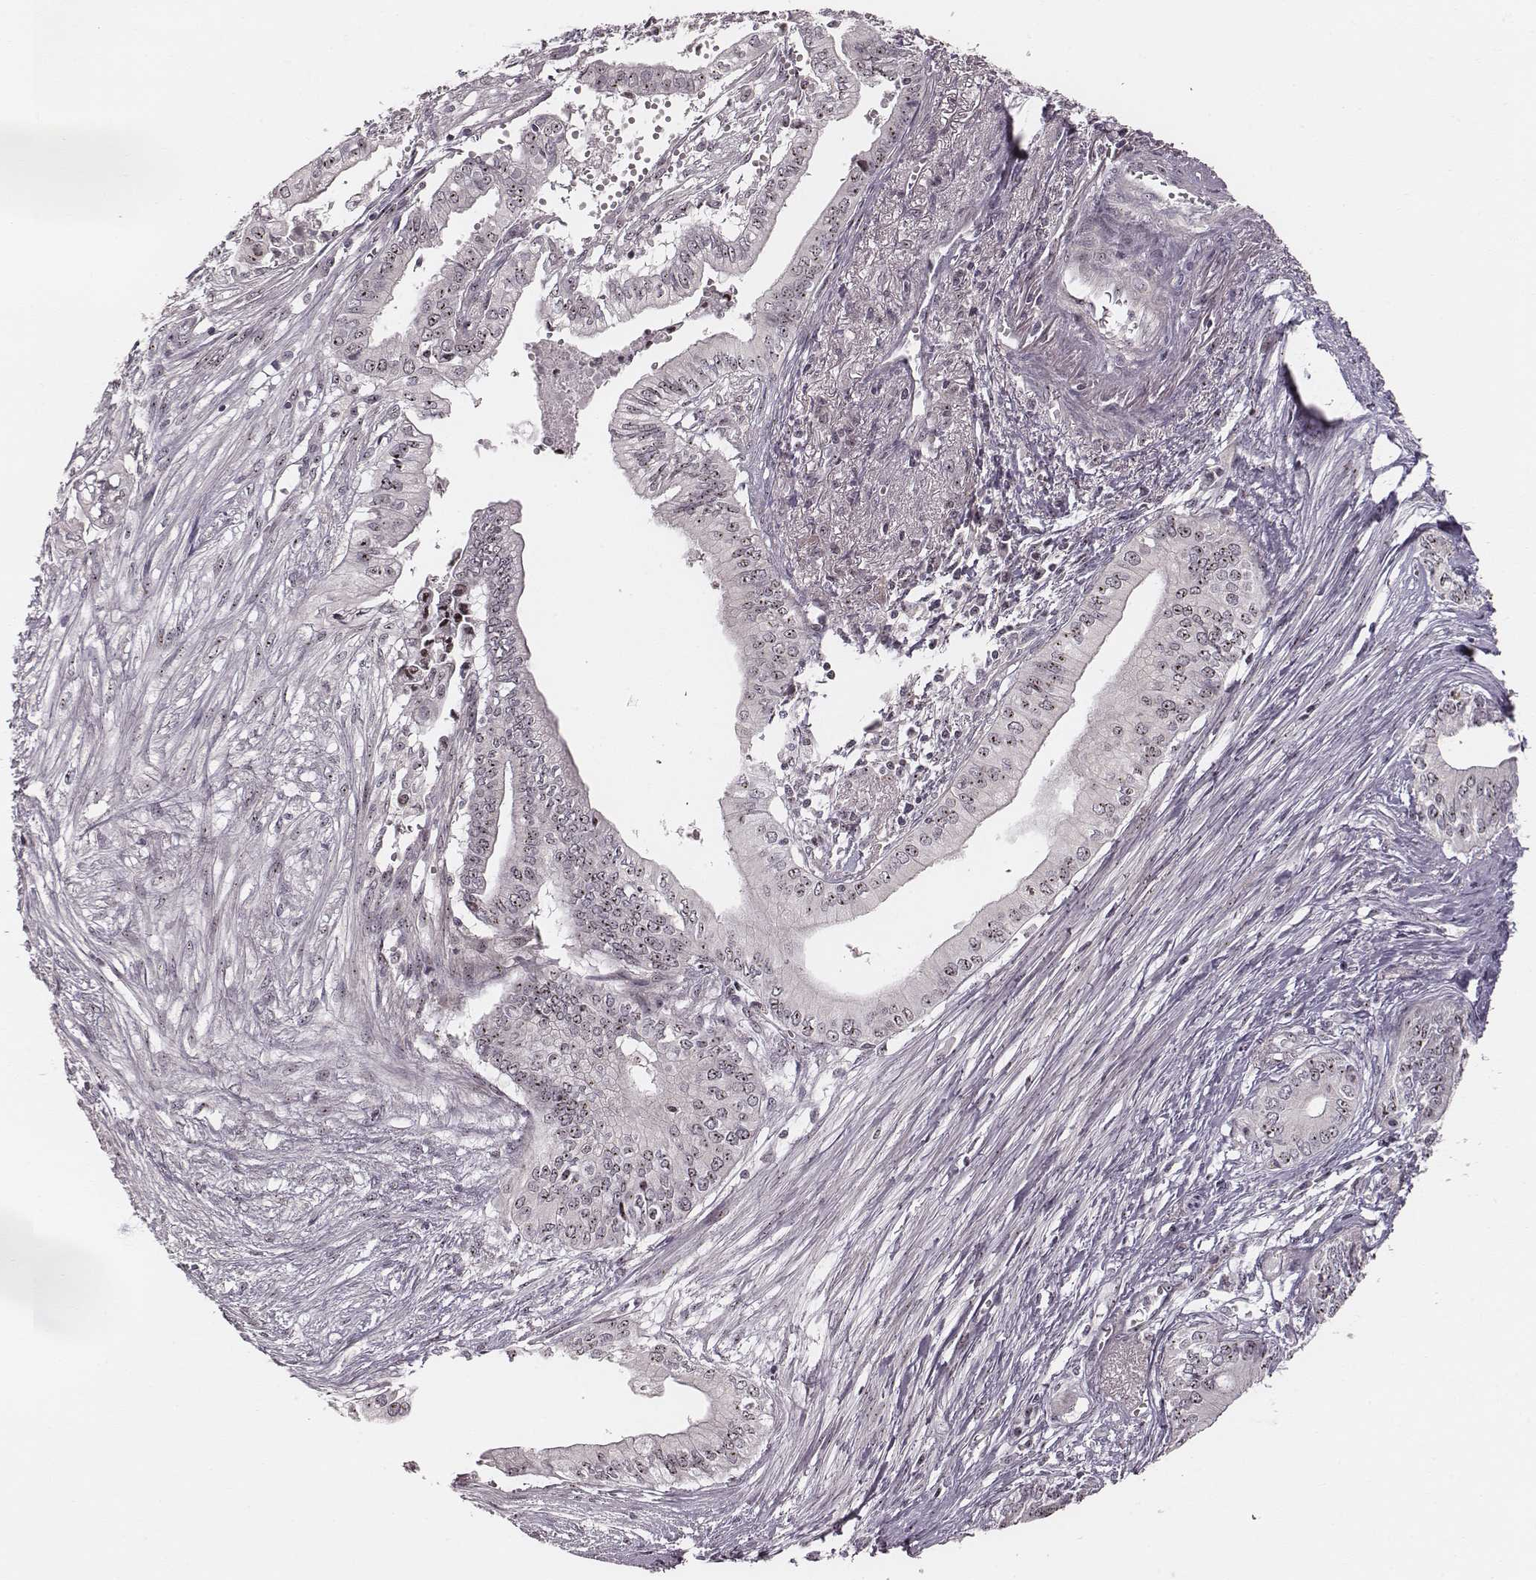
{"staining": {"intensity": "weak", "quantity": ">75%", "location": "nuclear"}, "tissue": "pancreatic cancer", "cell_type": "Tumor cells", "image_type": "cancer", "snomed": [{"axis": "morphology", "description": "Adenocarcinoma, NOS"}, {"axis": "topography", "description": "Pancreas"}], "caption": "Human adenocarcinoma (pancreatic) stained with a protein marker displays weak staining in tumor cells.", "gene": "NOP56", "patient": {"sex": "female", "age": 61}}